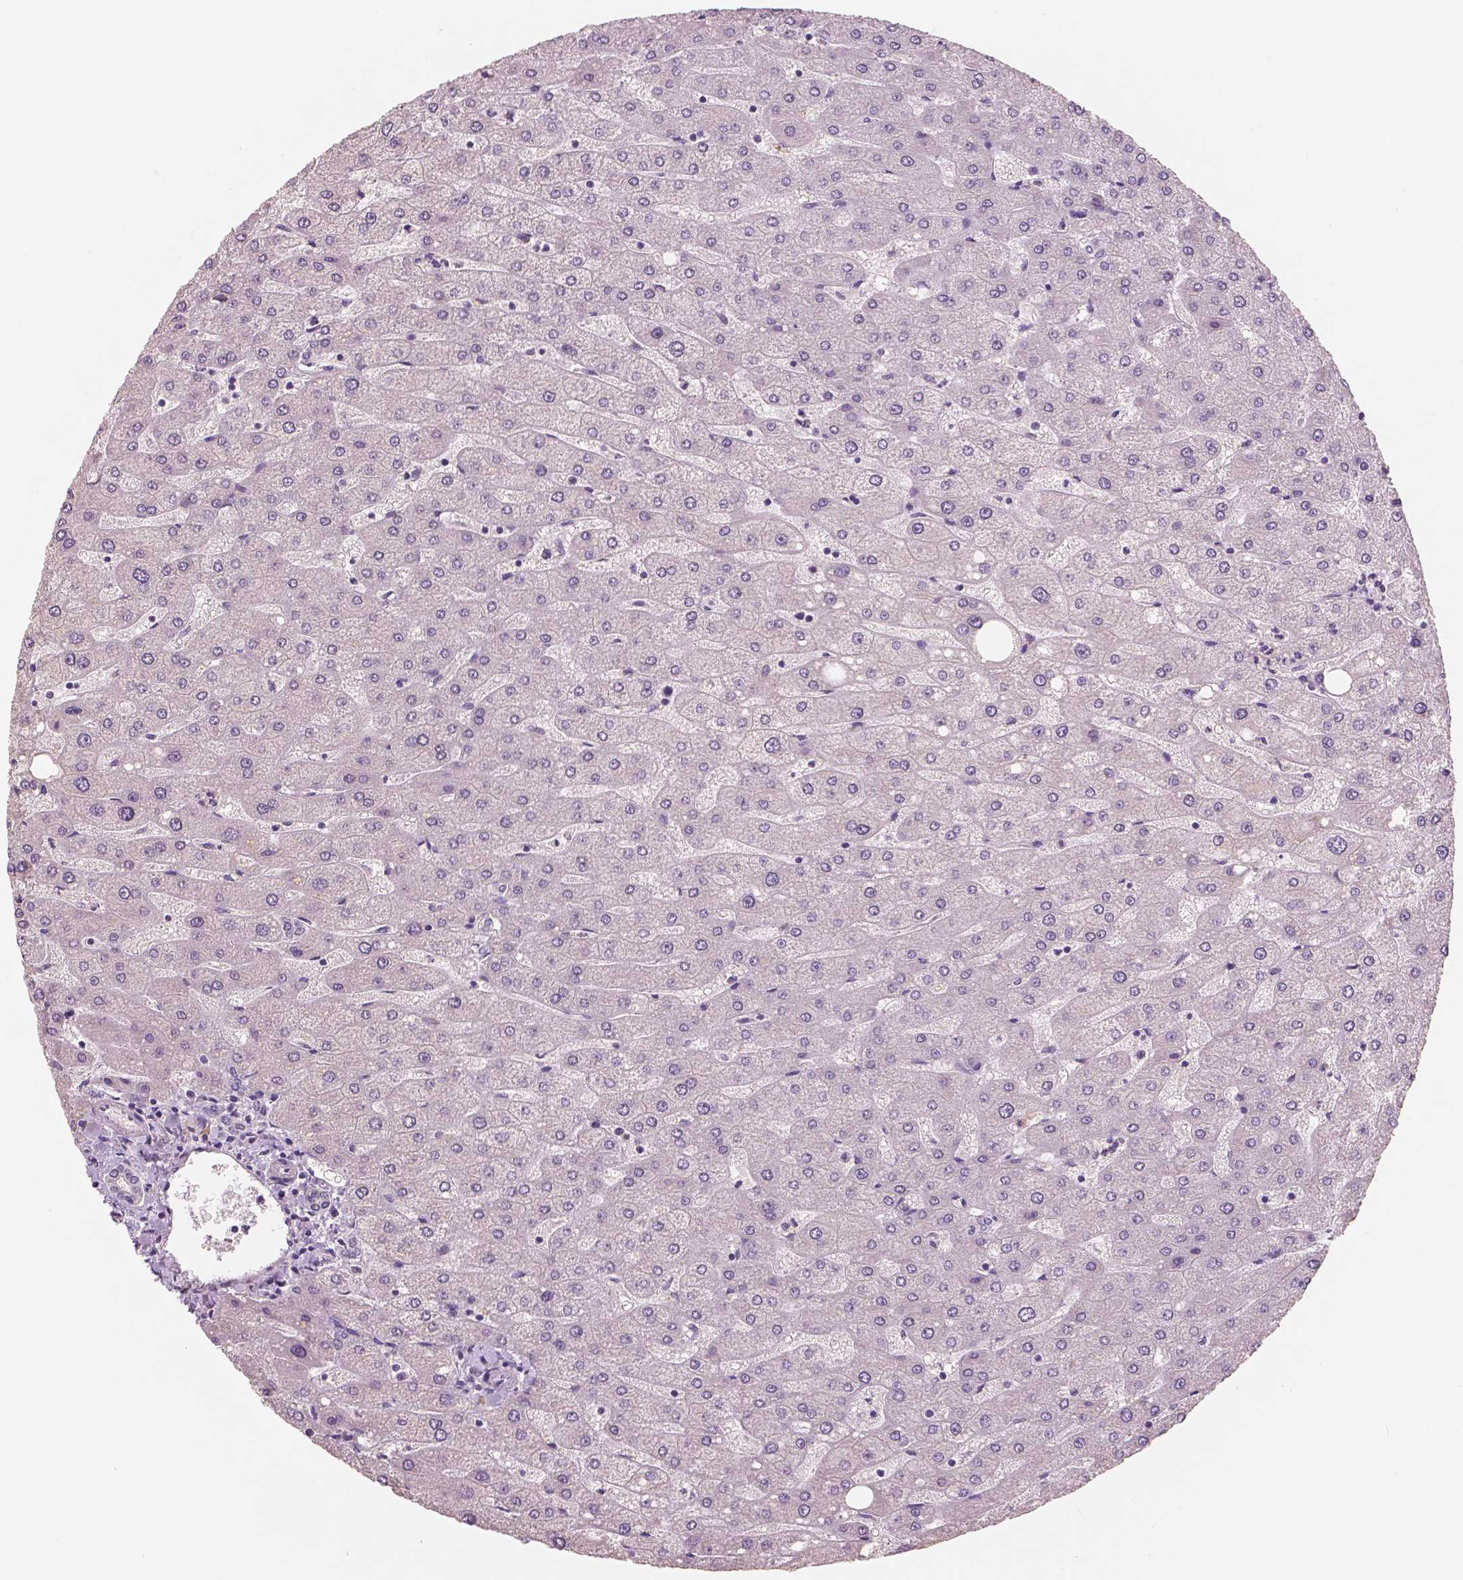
{"staining": {"intensity": "negative", "quantity": "none", "location": "none"}, "tissue": "liver", "cell_type": "Cholangiocytes", "image_type": "normal", "snomed": [{"axis": "morphology", "description": "Normal tissue, NOS"}, {"axis": "topography", "description": "Liver"}], "caption": "This is an immunohistochemistry histopathology image of unremarkable liver. There is no expression in cholangiocytes.", "gene": "NECAB1", "patient": {"sex": "male", "age": 67}}